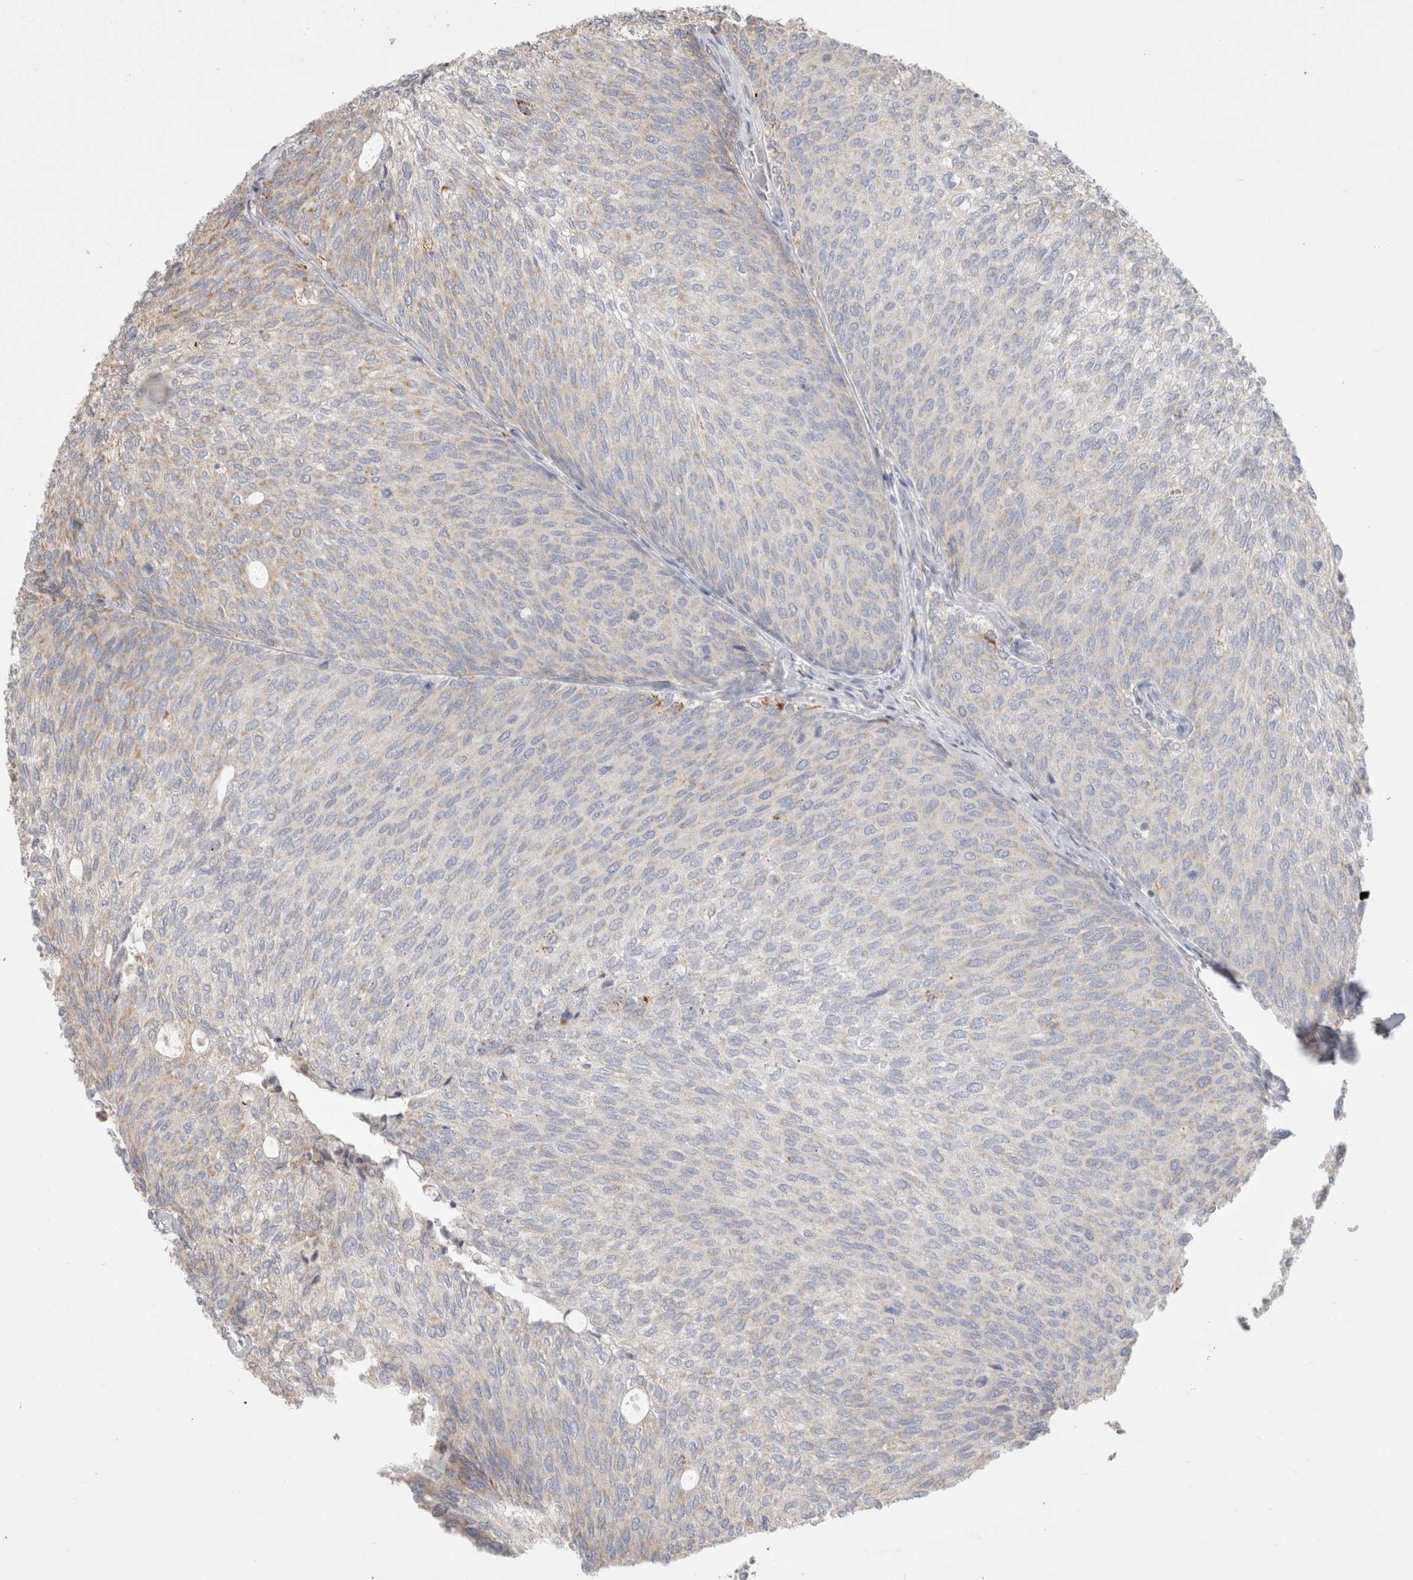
{"staining": {"intensity": "weak", "quantity": "25%-75%", "location": "cytoplasmic/membranous"}, "tissue": "urothelial cancer", "cell_type": "Tumor cells", "image_type": "cancer", "snomed": [{"axis": "morphology", "description": "Urothelial carcinoma, Low grade"}, {"axis": "topography", "description": "Urinary bladder"}], "caption": "High-magnification brightfield microscopy of urothelial carcinoma (low-grade) stained with DAB (3,3'-diaminobenzidine) (brown) and counterstained with hematoxylin (blue). tumor cells exhibit weak cytoplasmic/membranous positivity is identified in about25%-75% of cells.", "gene": "HROB", "patient": {"sex": "female", "age": 79}}